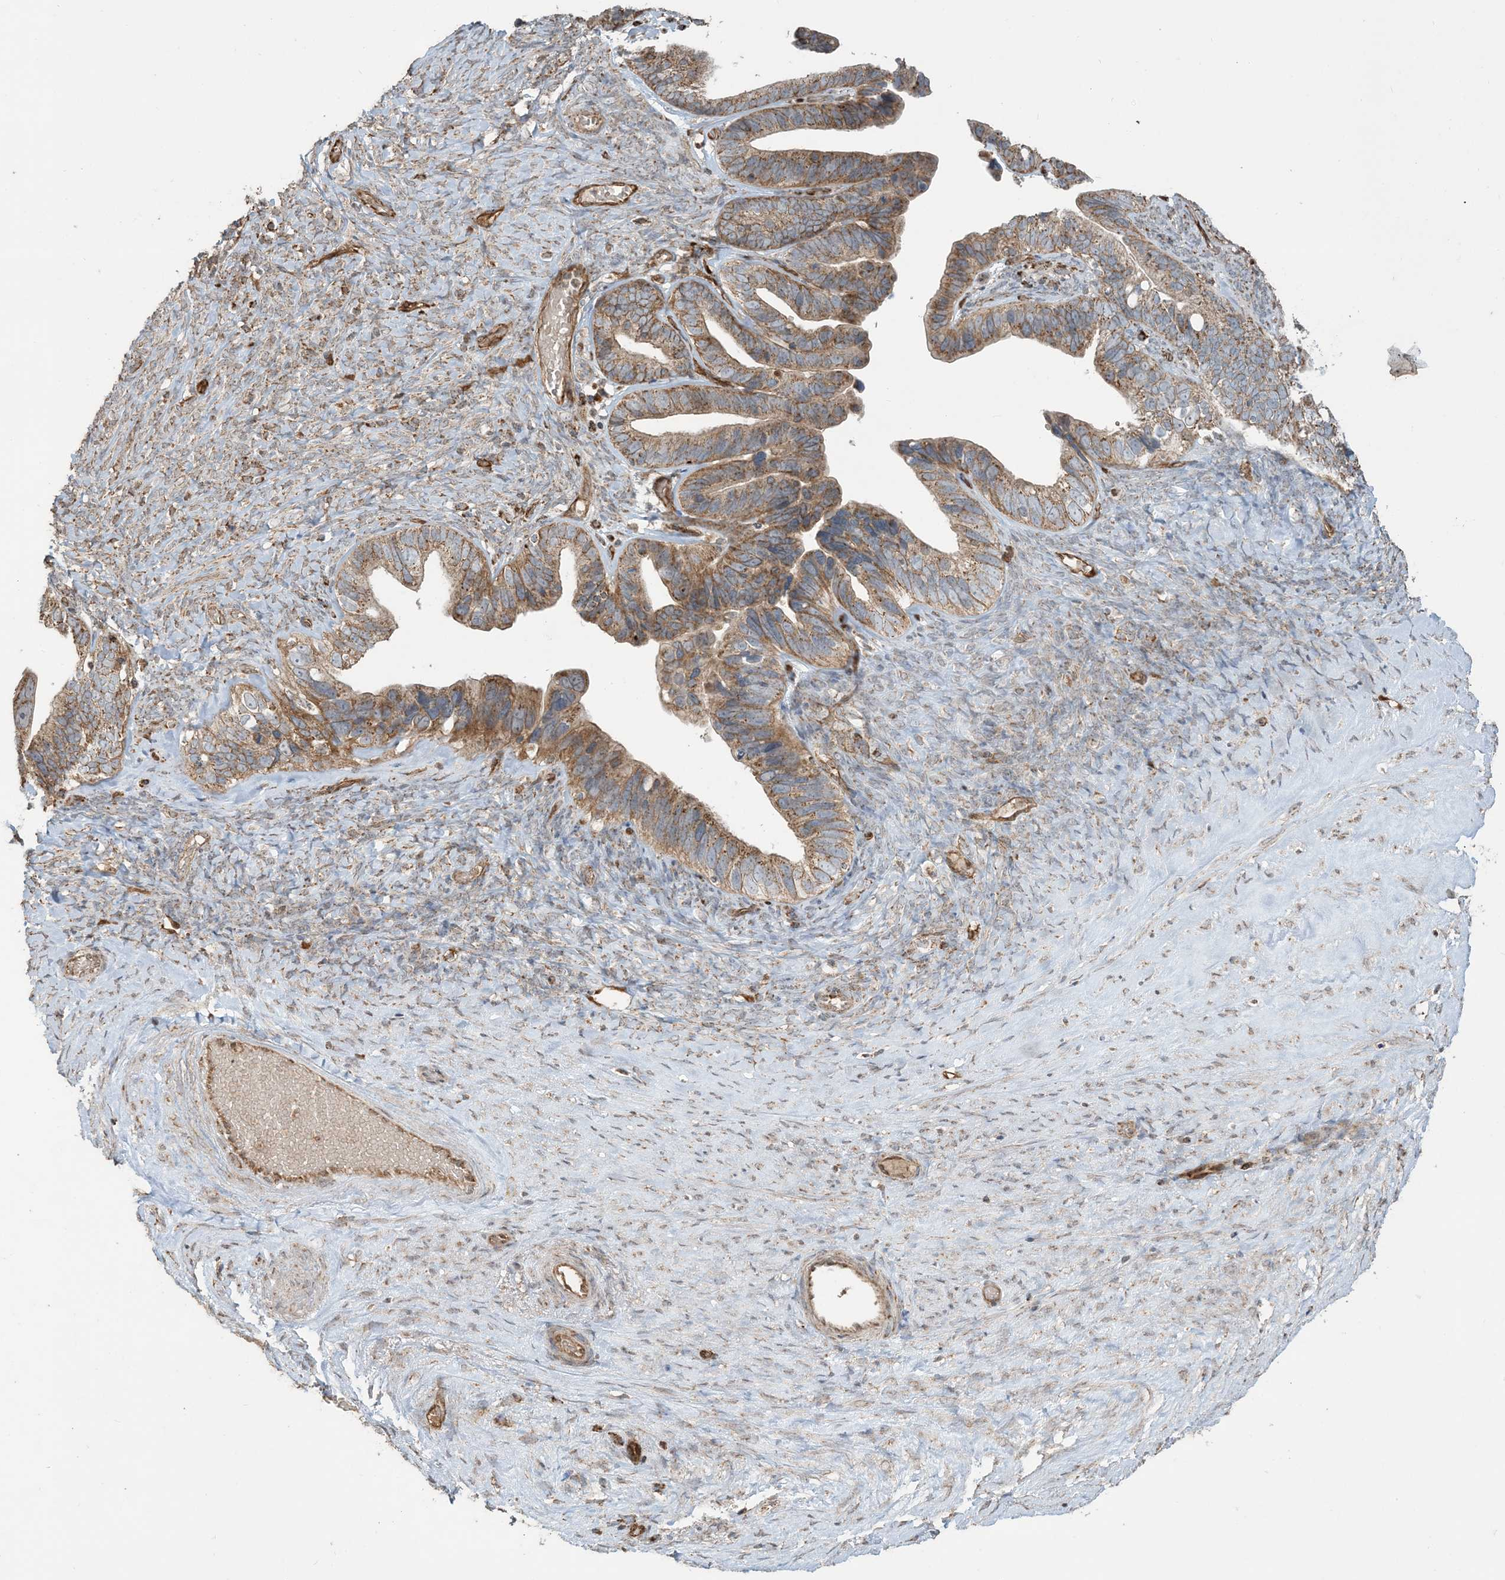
{"staining": {"intensity": "moderate", "quantity": "25%-75%", "location": "cytoplasmic/membranous"}, "tissue": "ovarian cancer", "cell_type": "Tumor cells", "image_type": "cancer", "snomed": [{"axis": "morphology", "description": "Cystadenocarcinoma, serous, NOS"}, {"axis": "topography", "description": "Ovary"}], "caption": "Tumor cells show moderate cytoplasmic/membranous expression in about 25%-75% of cells in ovarian cancer (serous cystadenocarcinoma). (brown staining indicates protein expression, while blue staining denotes nuclei).", "gene": "PPM1F", "patient": {"sex": "female", "age": 56}}